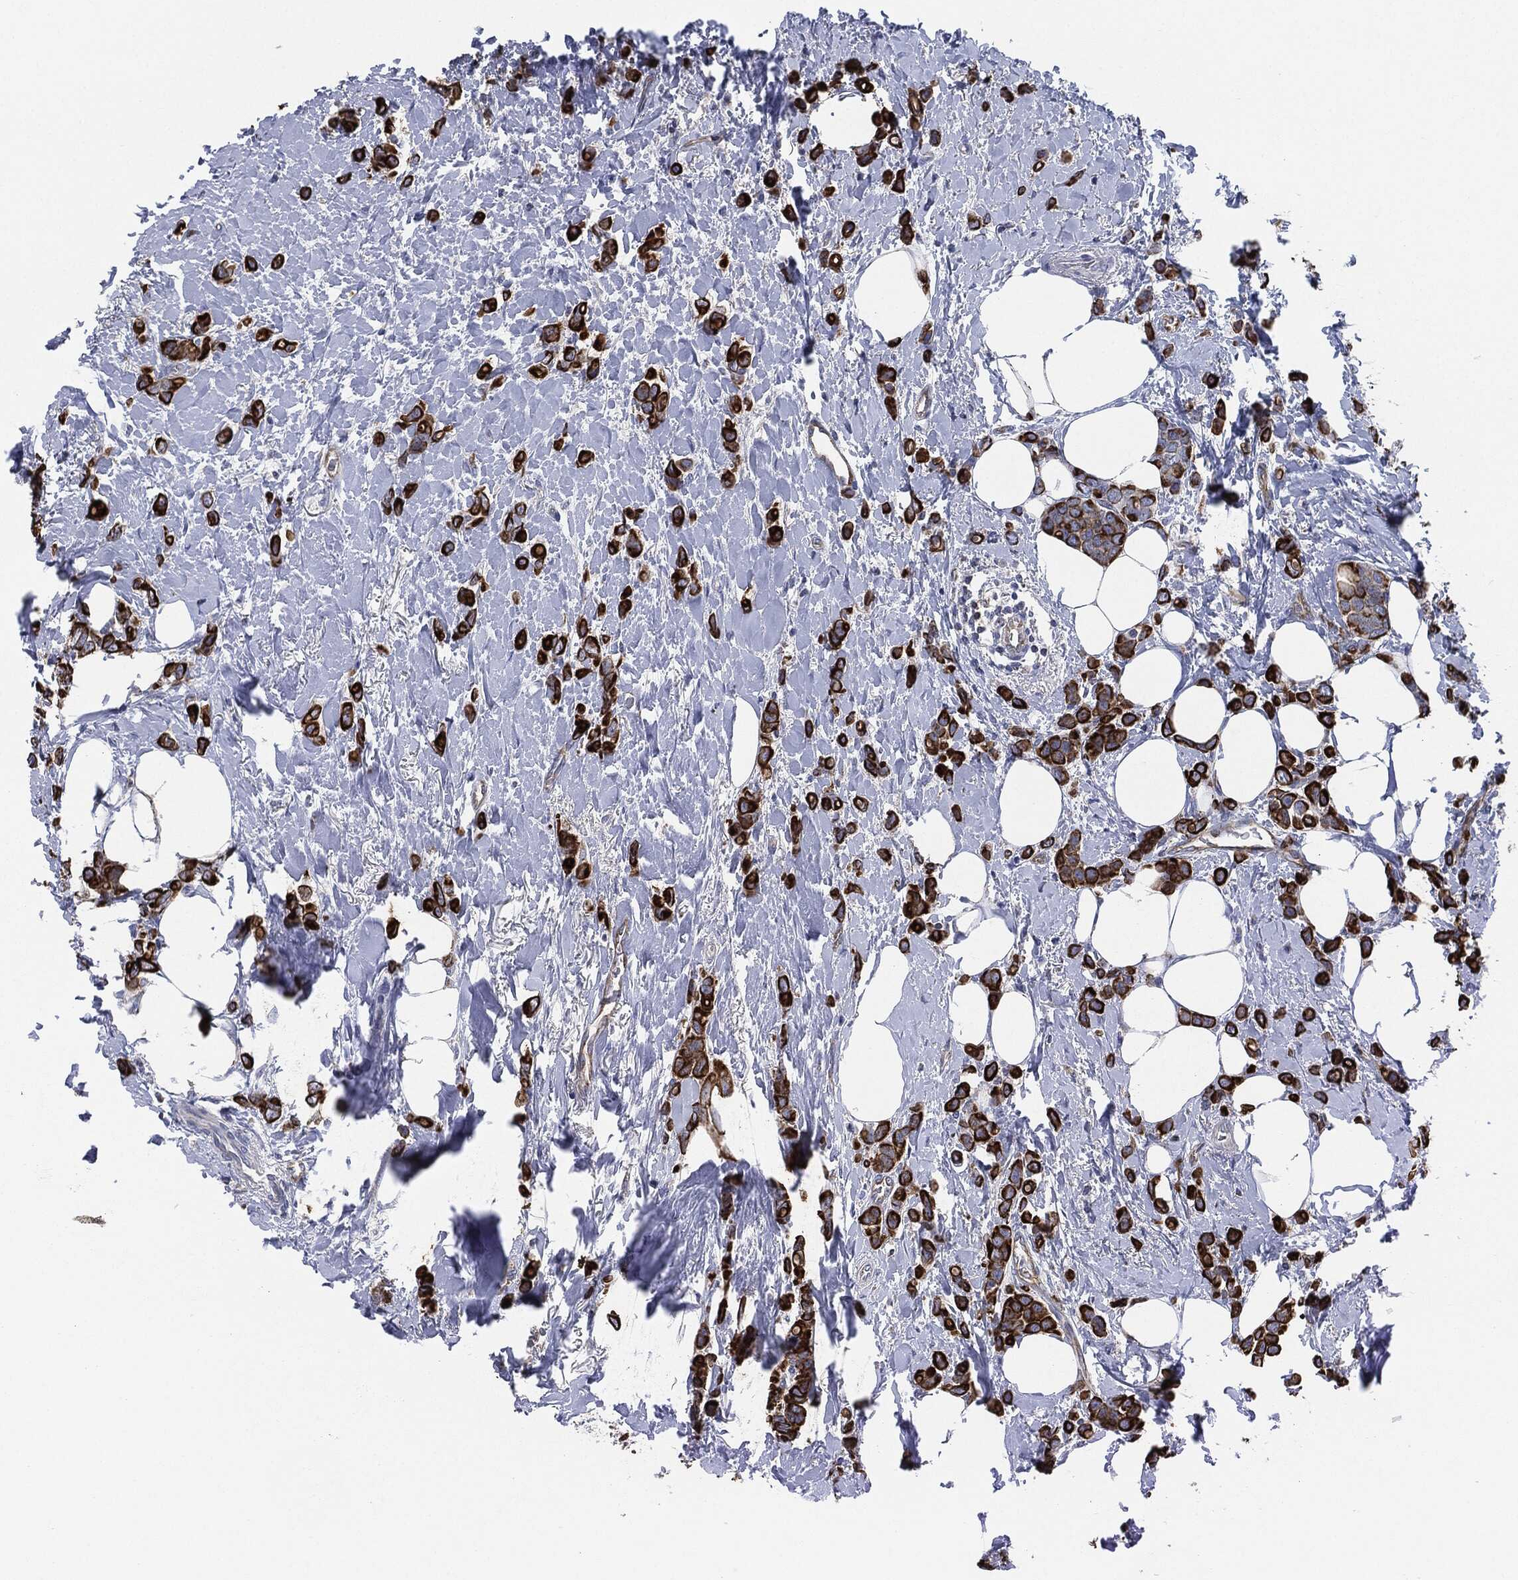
{"staining": {"intensity": "strong", "quantity": ">75%", "location": "cytoplasmic/membranous"}, "tissue": "breast cancer", "cell_type": "Tumor cells", "image_type": "cancer", "snomed": [{"axis": "morphology", "description": "Lobular carcinoma"}, {"axis": "topography", "description": "Breast"}], "caption": "Tumor cells reveal strong cytoplasmic/membranous expression in about >75% of cells in breast cancer. Using DAB (3,3'-diaminobenzidine) (brown) and hematoxylin (blue) stains, captured at high magnification using brightfield microscopy.", "gene": "SHROOM2", "patient": {"sex": "female", "age": 66}}